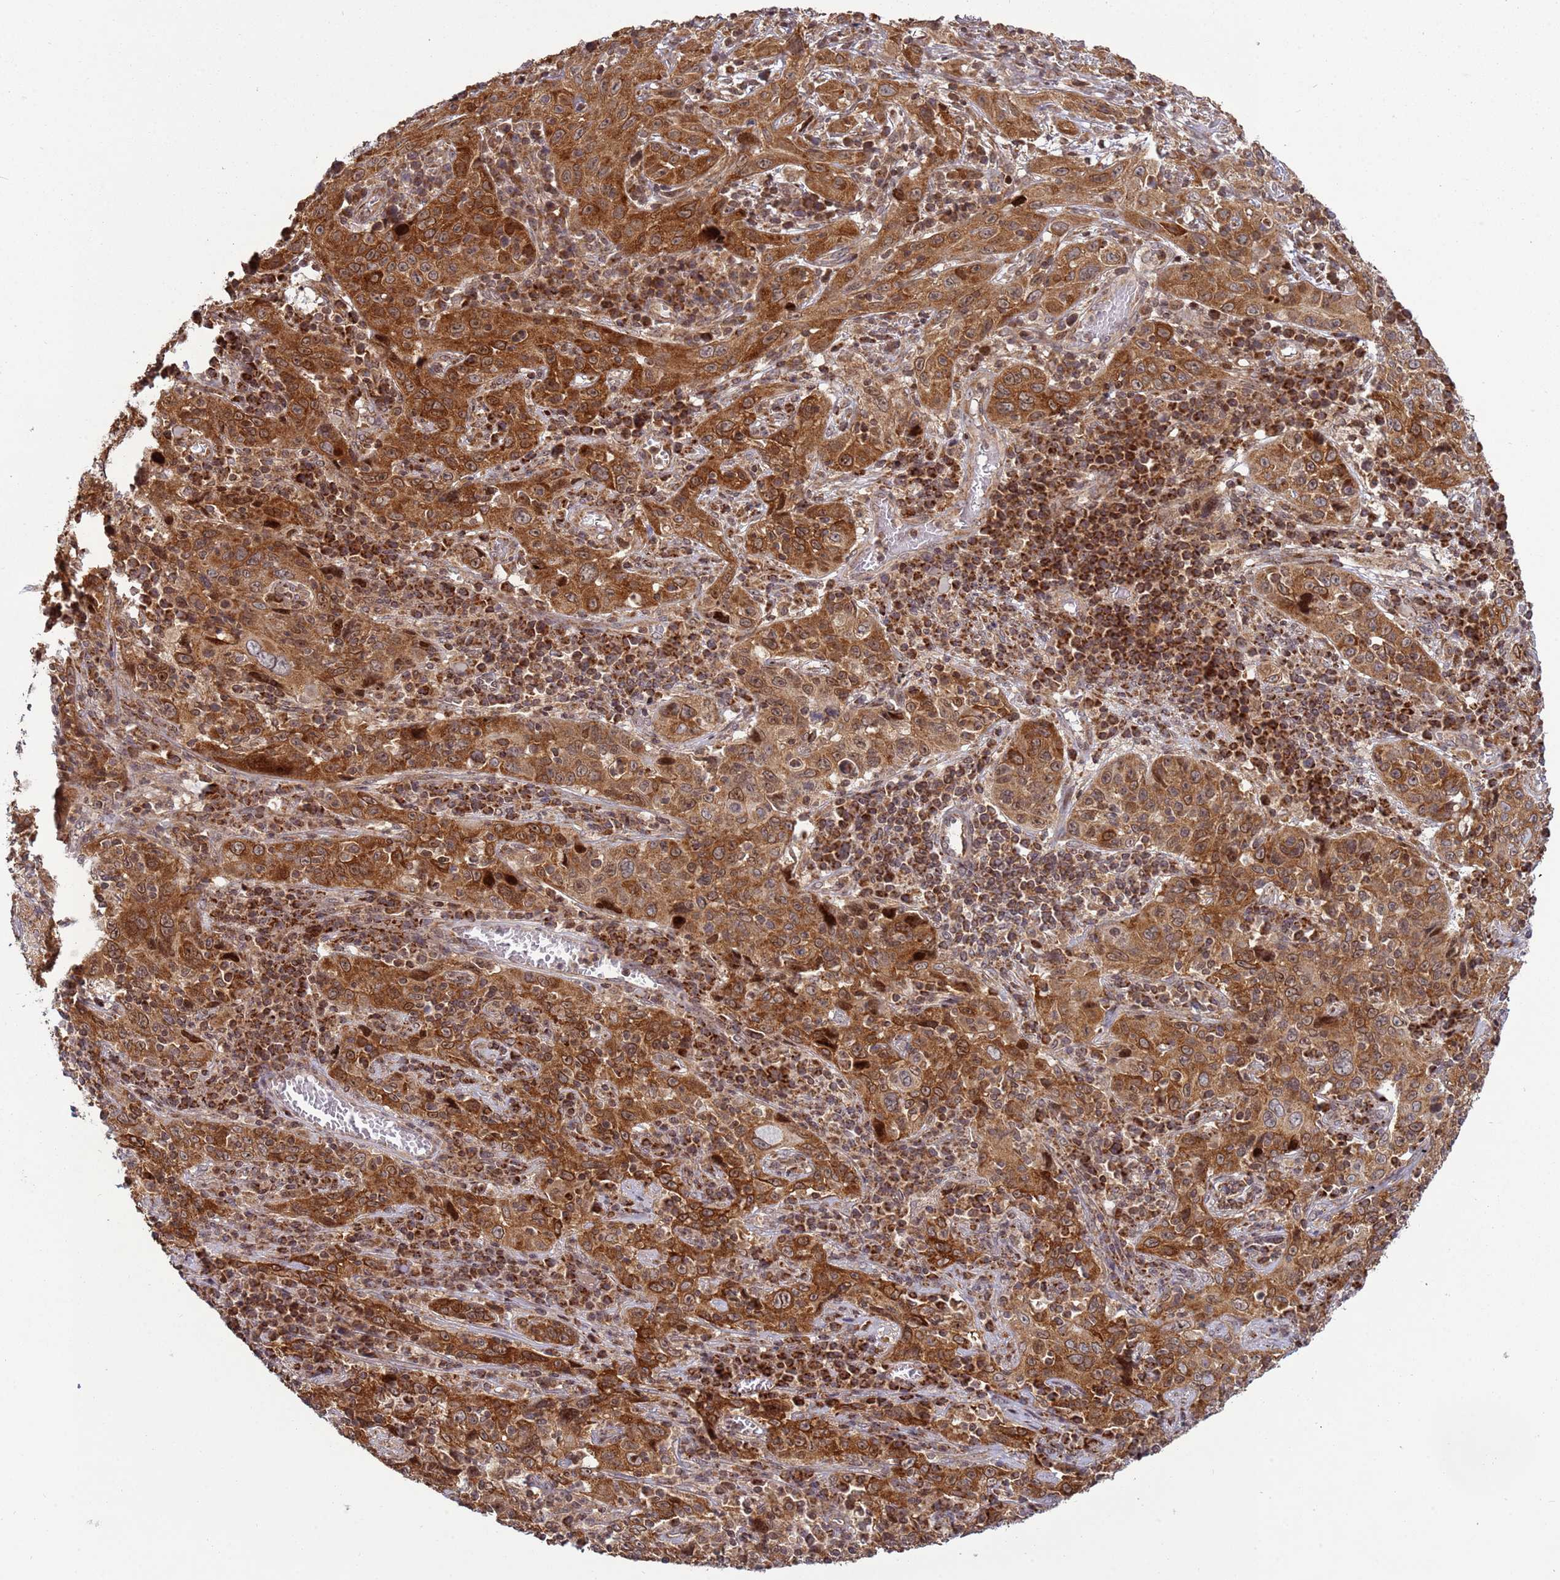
{"staining": {"intensity": "strong", "quantity": ">75%", "location": "cytoplasmic/membranous"}, "tissue": "cervical cancer", "cell_type": "Tumor cells", "image_type": "cancer", "snomed": [{"axis": "morphology", "description": "Squamous cell carcinoma, NOS"}, {"axis": "topography", "description": "Cervix"}], "caption": "This histopathology image reveals cervical squamous cell carcinoma stained with immunohistochemistry to label a protein in brown. The cytoplasmic/membranous of tumor cells show strong positivity for the protein. Nuclei are counter-stained blue.", "gene": "RCOR2", "patient": {"sex": "female", "age": 46}}